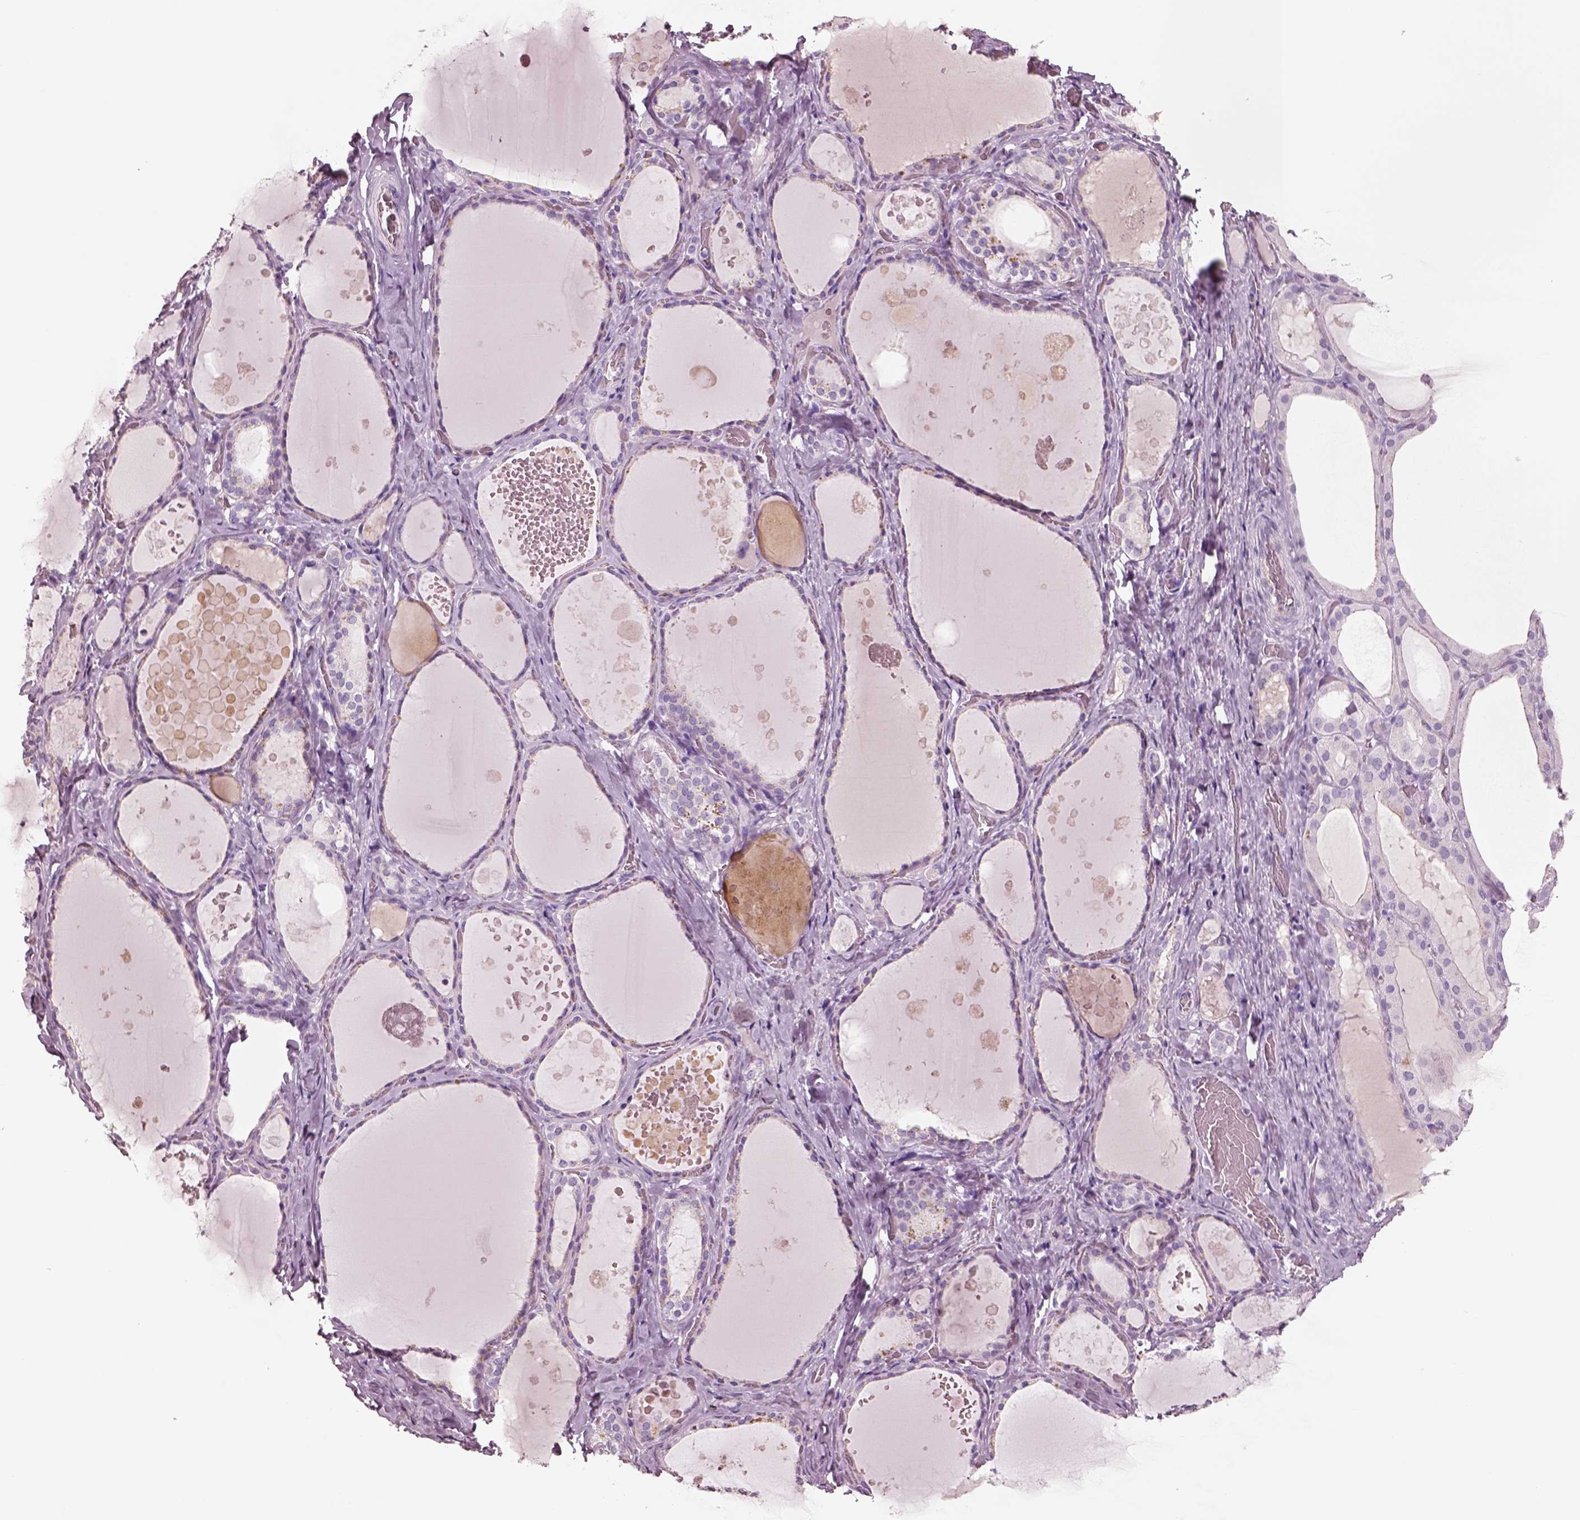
{"staining": {"intensity": "negative", "quantity": "none", "location": "none"}, "tissue": "thyroid gland", "cell_type": "Glandular cells", "image_type": "normal", "snomed": [{"axis": "morphology", "description": "Normal tissue, NOS"}, {"axis": "topography", "description": "Thyroid gland"}], "caption": "Protein analysis of normal thyroid gland displays no significant positivity in glandular cells.", "gene": "IGLL1", "patient": {"sex": "female", "age": 56}}